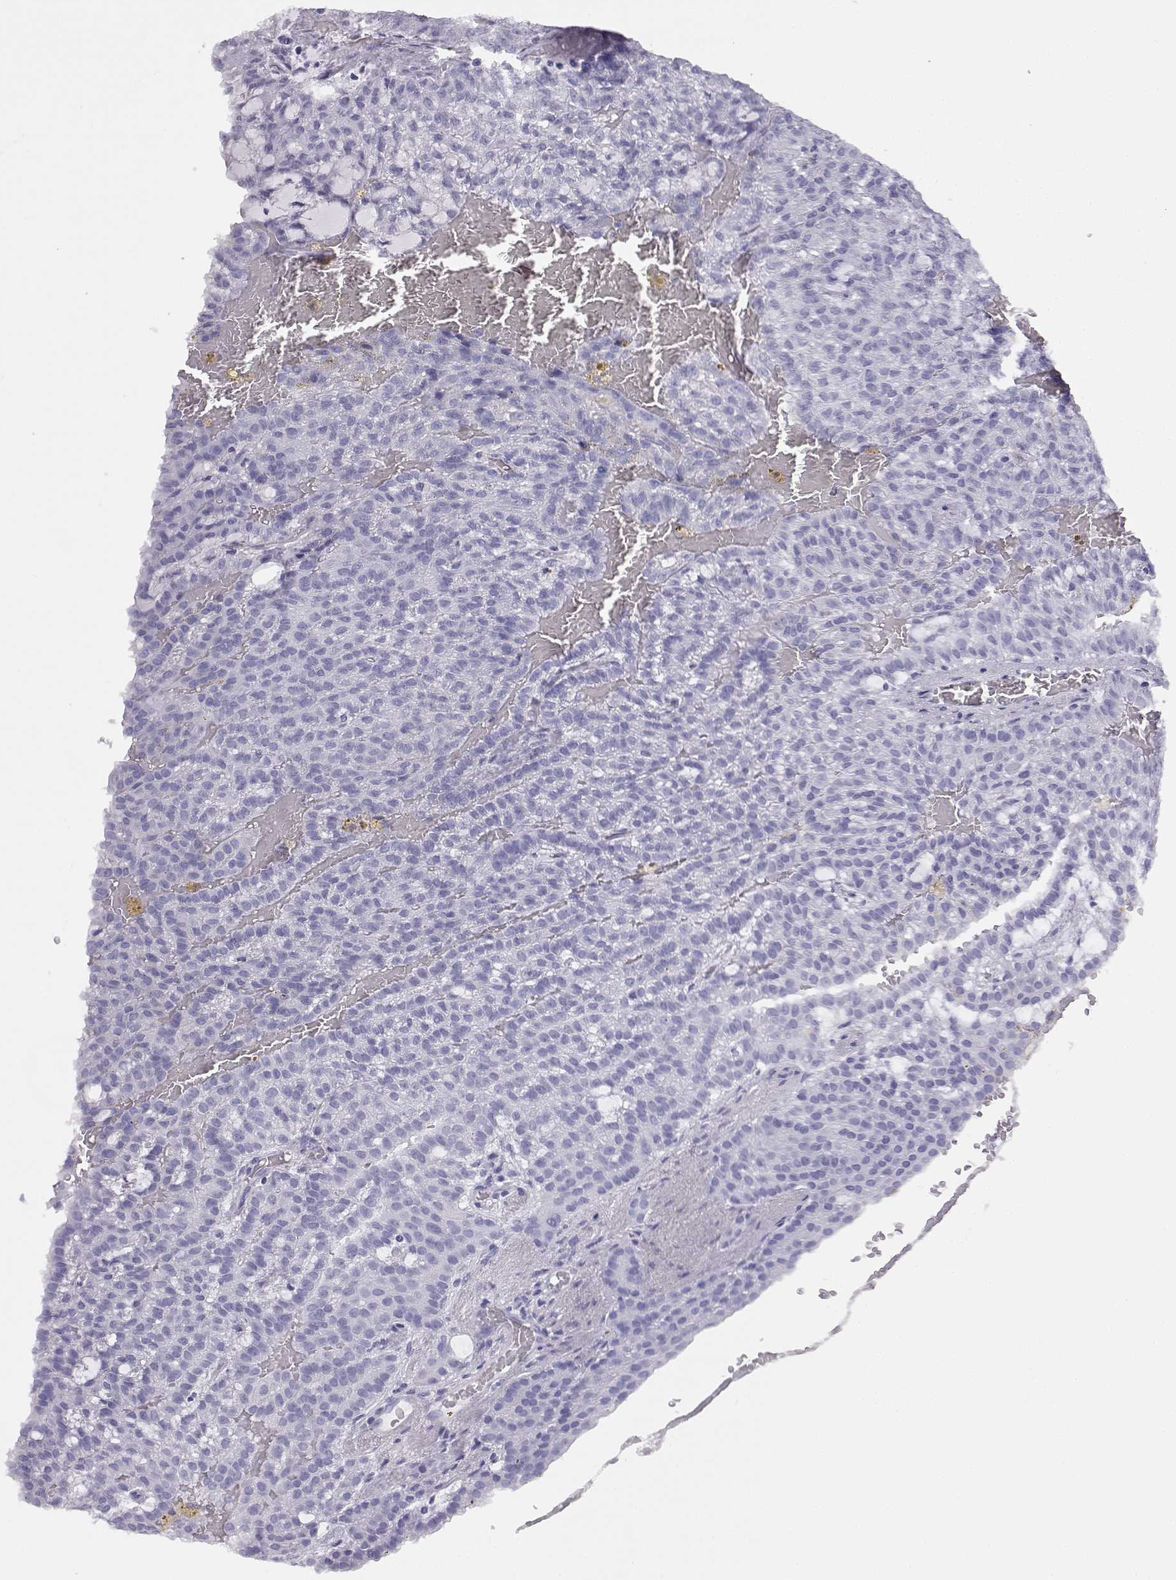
{"staining": {"intensity": "negative", "quantity": "none", "location": "none"}, "tissue": "renal cancer", "cell_type": "Tumor cells", "image_type": "cancer", "snomed": [{"axis": "morphology", "description": "Adenocarcinoma, NOS"}, {"axis": "topography", "description": "Kidney"}], "caption": "This is an immunohistochemistry (IHC) image of human renal cancer. There is no positivity in tumor cells.", "gene": "VGF", "patient": {"sex": "male", "age": 63}}